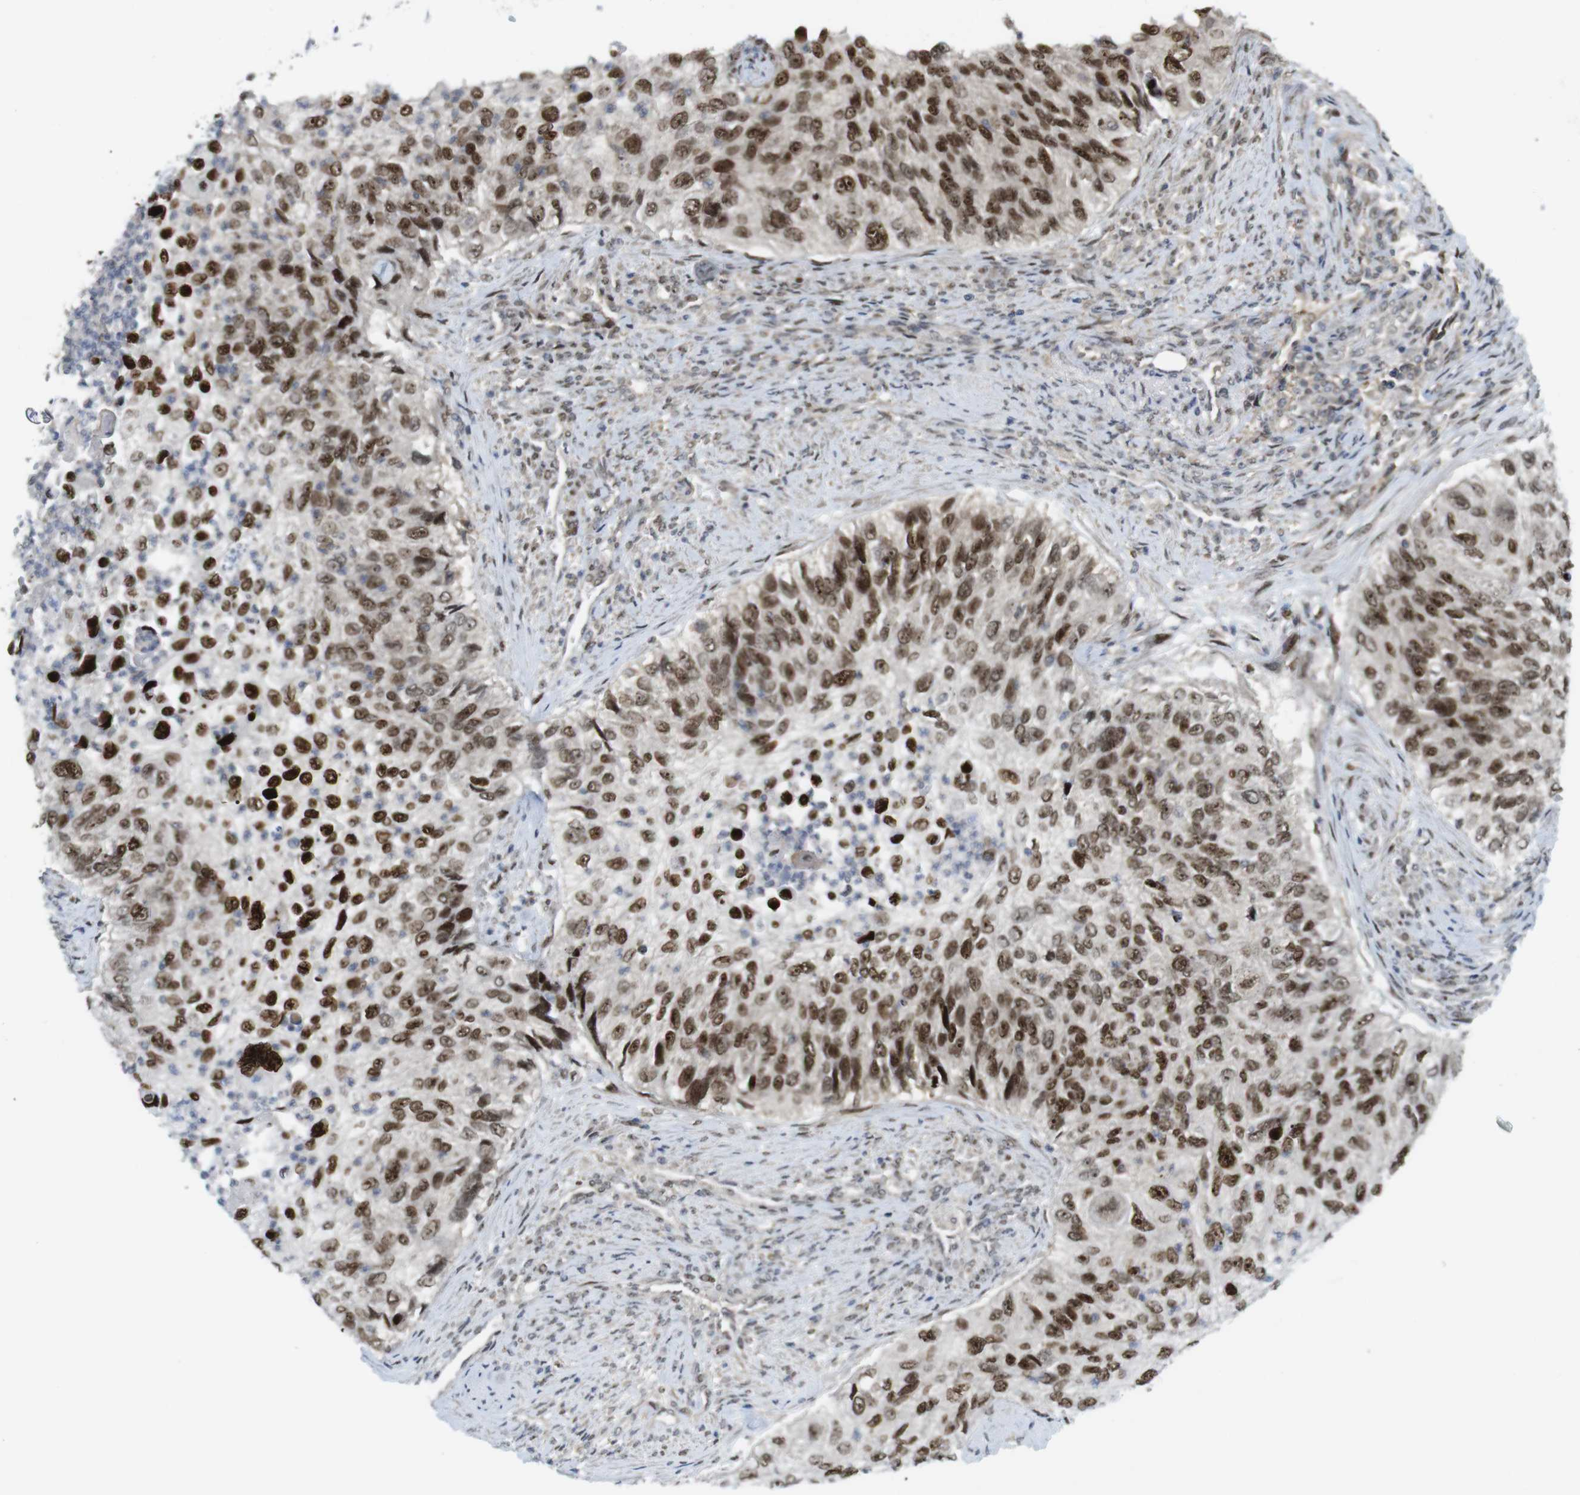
{"staining": {"intensity": "moderate", "quantity": ">75%", "location": "nuclear"}, "tissue": "urothelial cancer", "cell_type": "Tumor cells", "image_type": "cancer", "snomed": [{"axis": "morphology", "description": "Urothelial carcinoma, High grade"}, {"axis": "topography", "description": "Urinary bladder"}], "caption": "Urothelial cancer stained for a protein reveals moderate nuclear positivity in tumor cells.", "gene": "RCC1", "patient": {"sex": "female", "age": 60}}